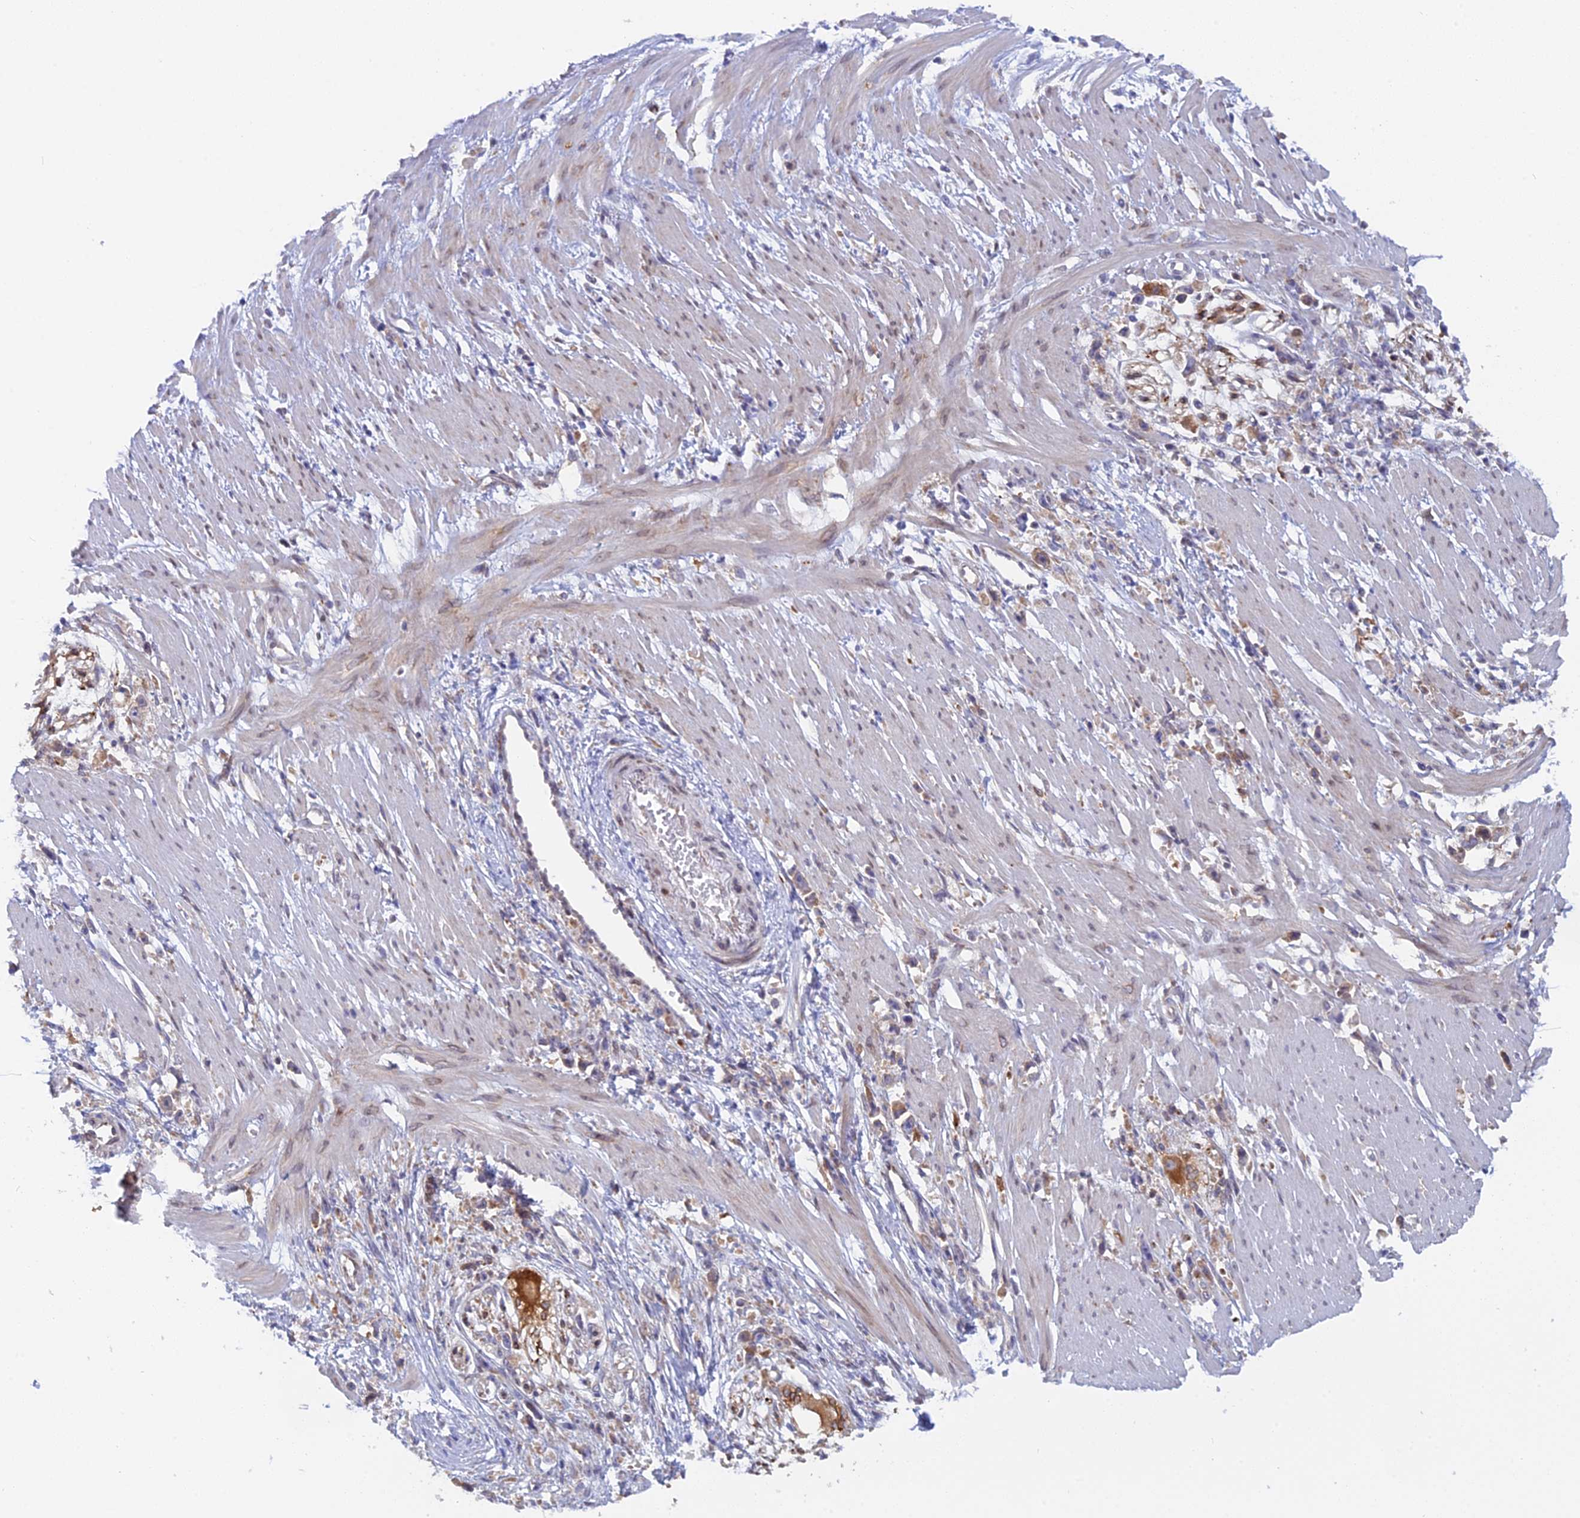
{"staining": {"intensity": "moderate", "quantity": "25%-75%", "location": "cytoplasmic/membranous"}, "tissue": "stomach cancer", "cell_type": "Tumor cells", "image_type": "cancer", "snomed": [{"axis": "morphology", "description": "Adenocarcinoma, NOS"}, {"axis": "topography", "description": "Stomach"}], "caption": "Tumor cells demonstrate medium levels of moderate cytoplasmic/membranous positivity in about 25%-75% of cells in human adenocarcinoma (stomach).", "gene": "TLCD1", "patient": {"sex": "female", "age": 59}}